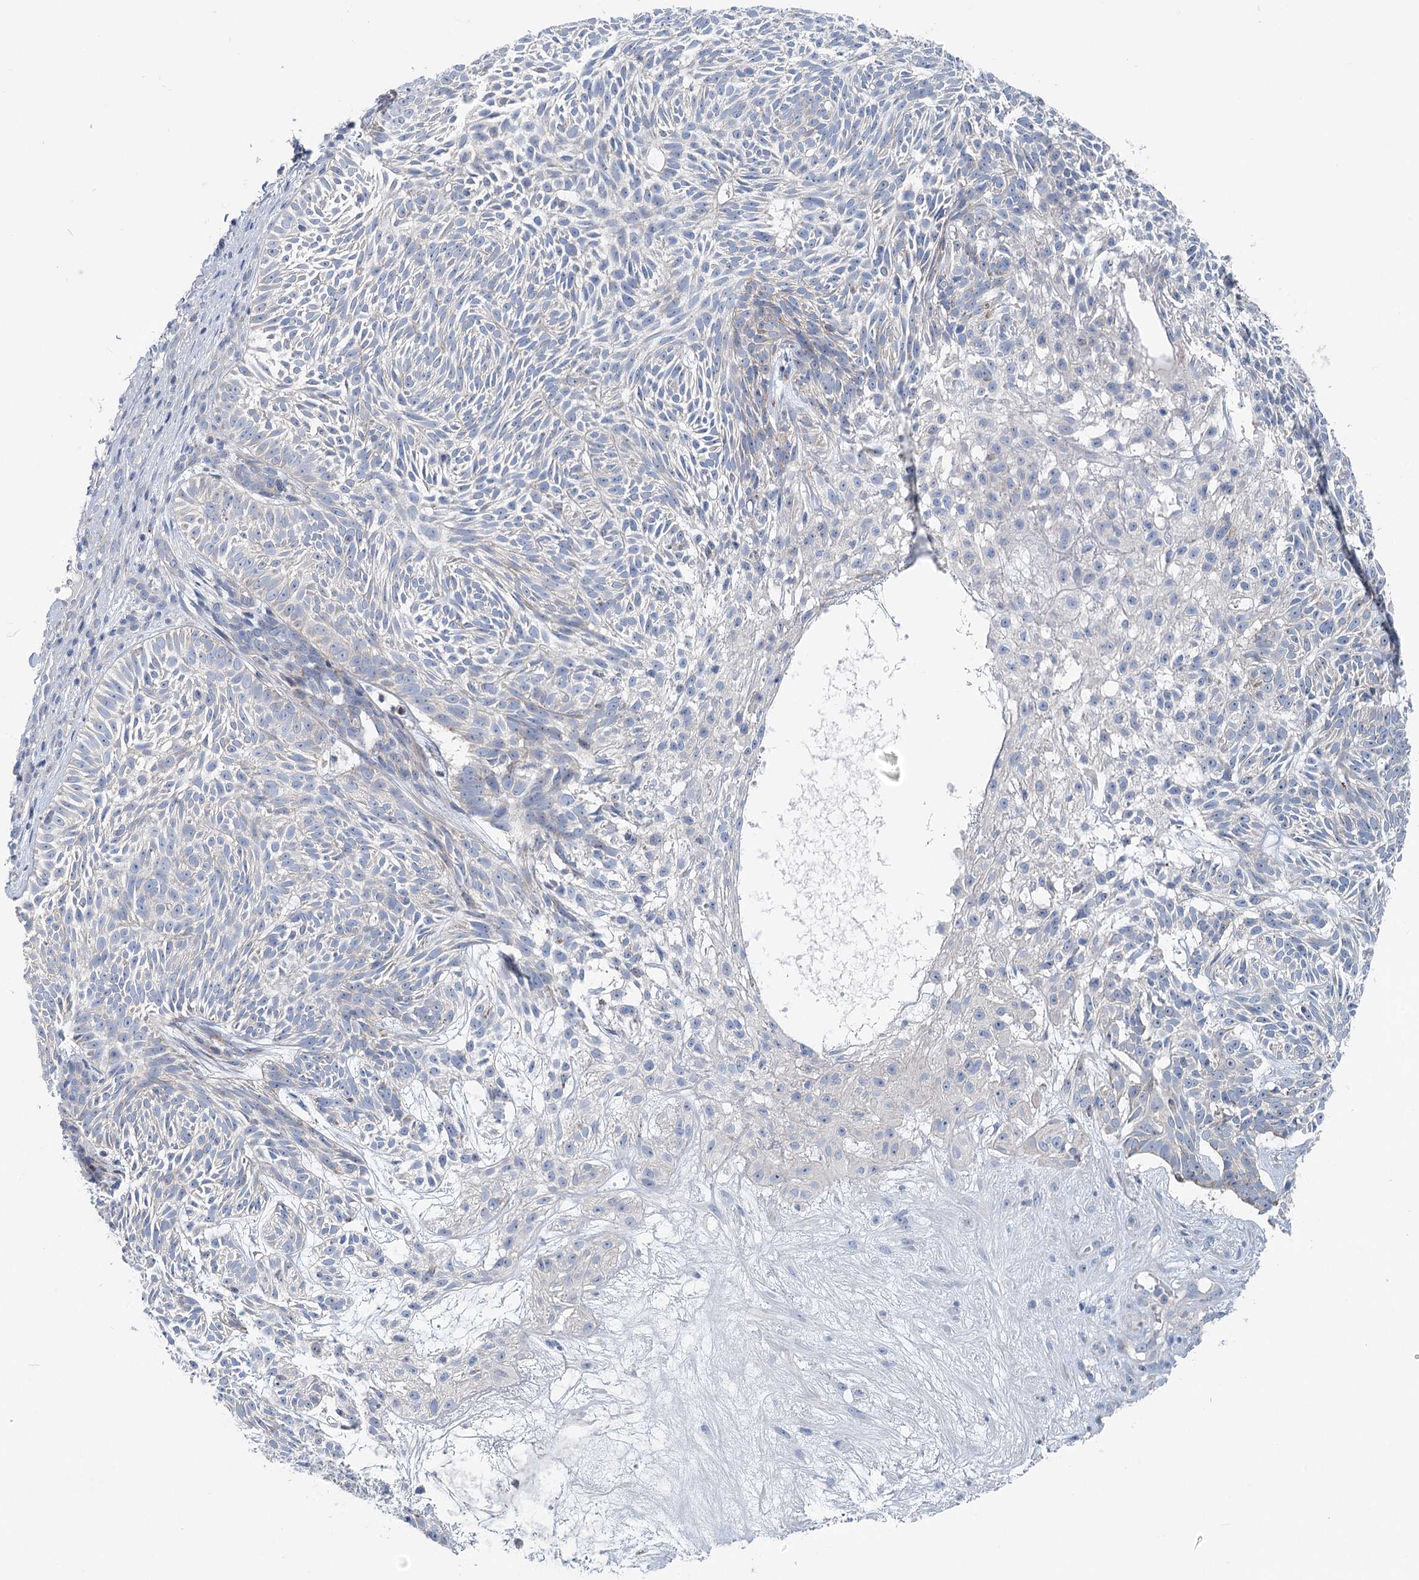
{"staining": {"intensity": "negative", "quantity": "none", "location": "none"}, "tissue": "skin cancer", "cell_type": "Tumor cells", "image_type": "cancer", "snomed": [{"axis": "morphology", "description": "Basal cell carcinoma"}, {"axis": "topography", "description": "Skin"}], "caption": "An image of basal cell carcinoma (skin) stained for a protein exhibits no brown staining in tumor cells.", "gene": "MARK2", "patient": {"sex": "male", "age": 75}}